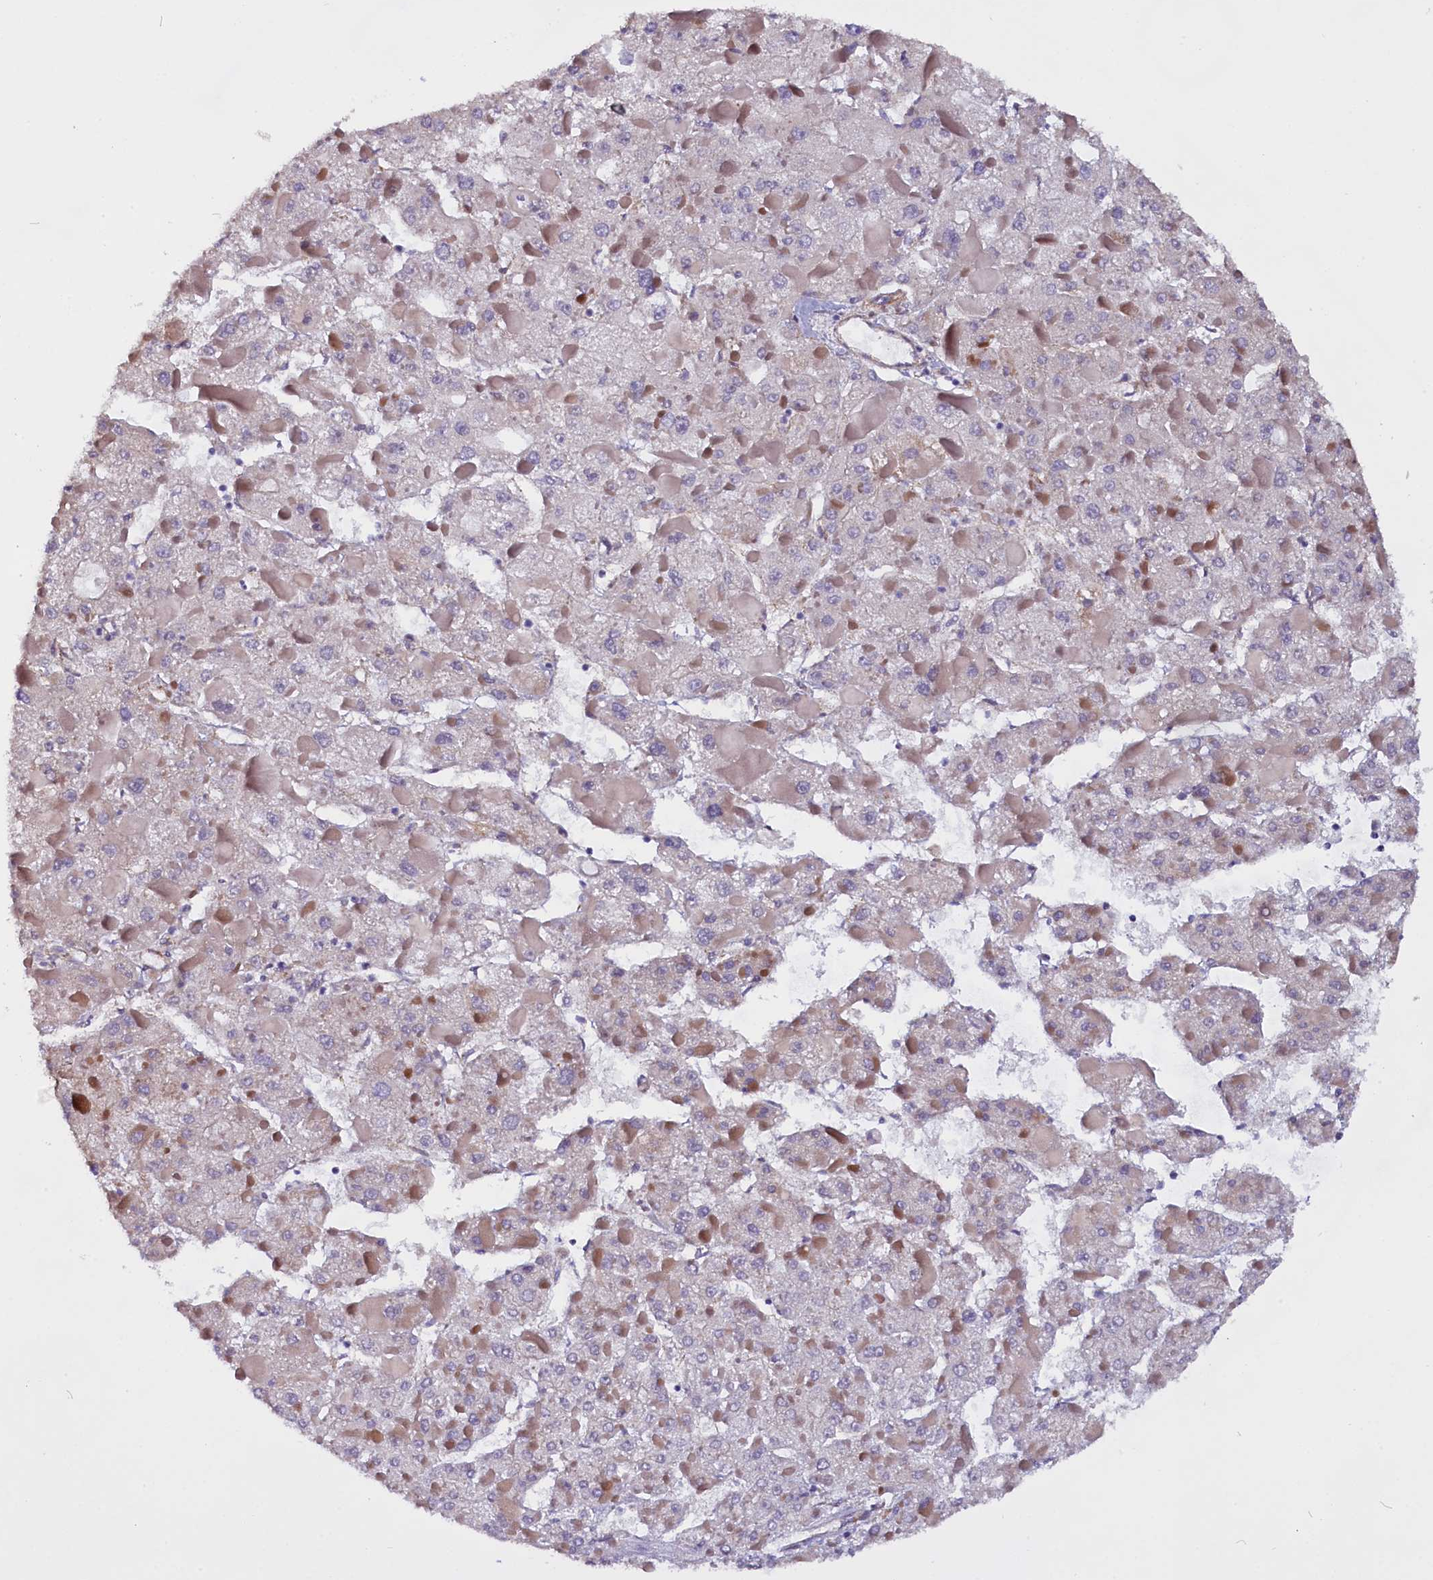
{"staining": {"intensity": "negative", "quantity": "none", "location": "none"}, "tissue": "liver cancer", "cell_type": "Tumor cells", "image_type": "cancer", "snomed": [{"axis": "morphology", "description": "Carcinoma, Hepatocellular, NOS"}, {"axis": "topography", "description": "Liver"}], "caption": "A histopathology image of hepatocellular carcinoma (liver) stained for a protein reveals no brown staining in tumor cells.", "gene": "UACA", "patient": {"sex": "female", "age": 73}}